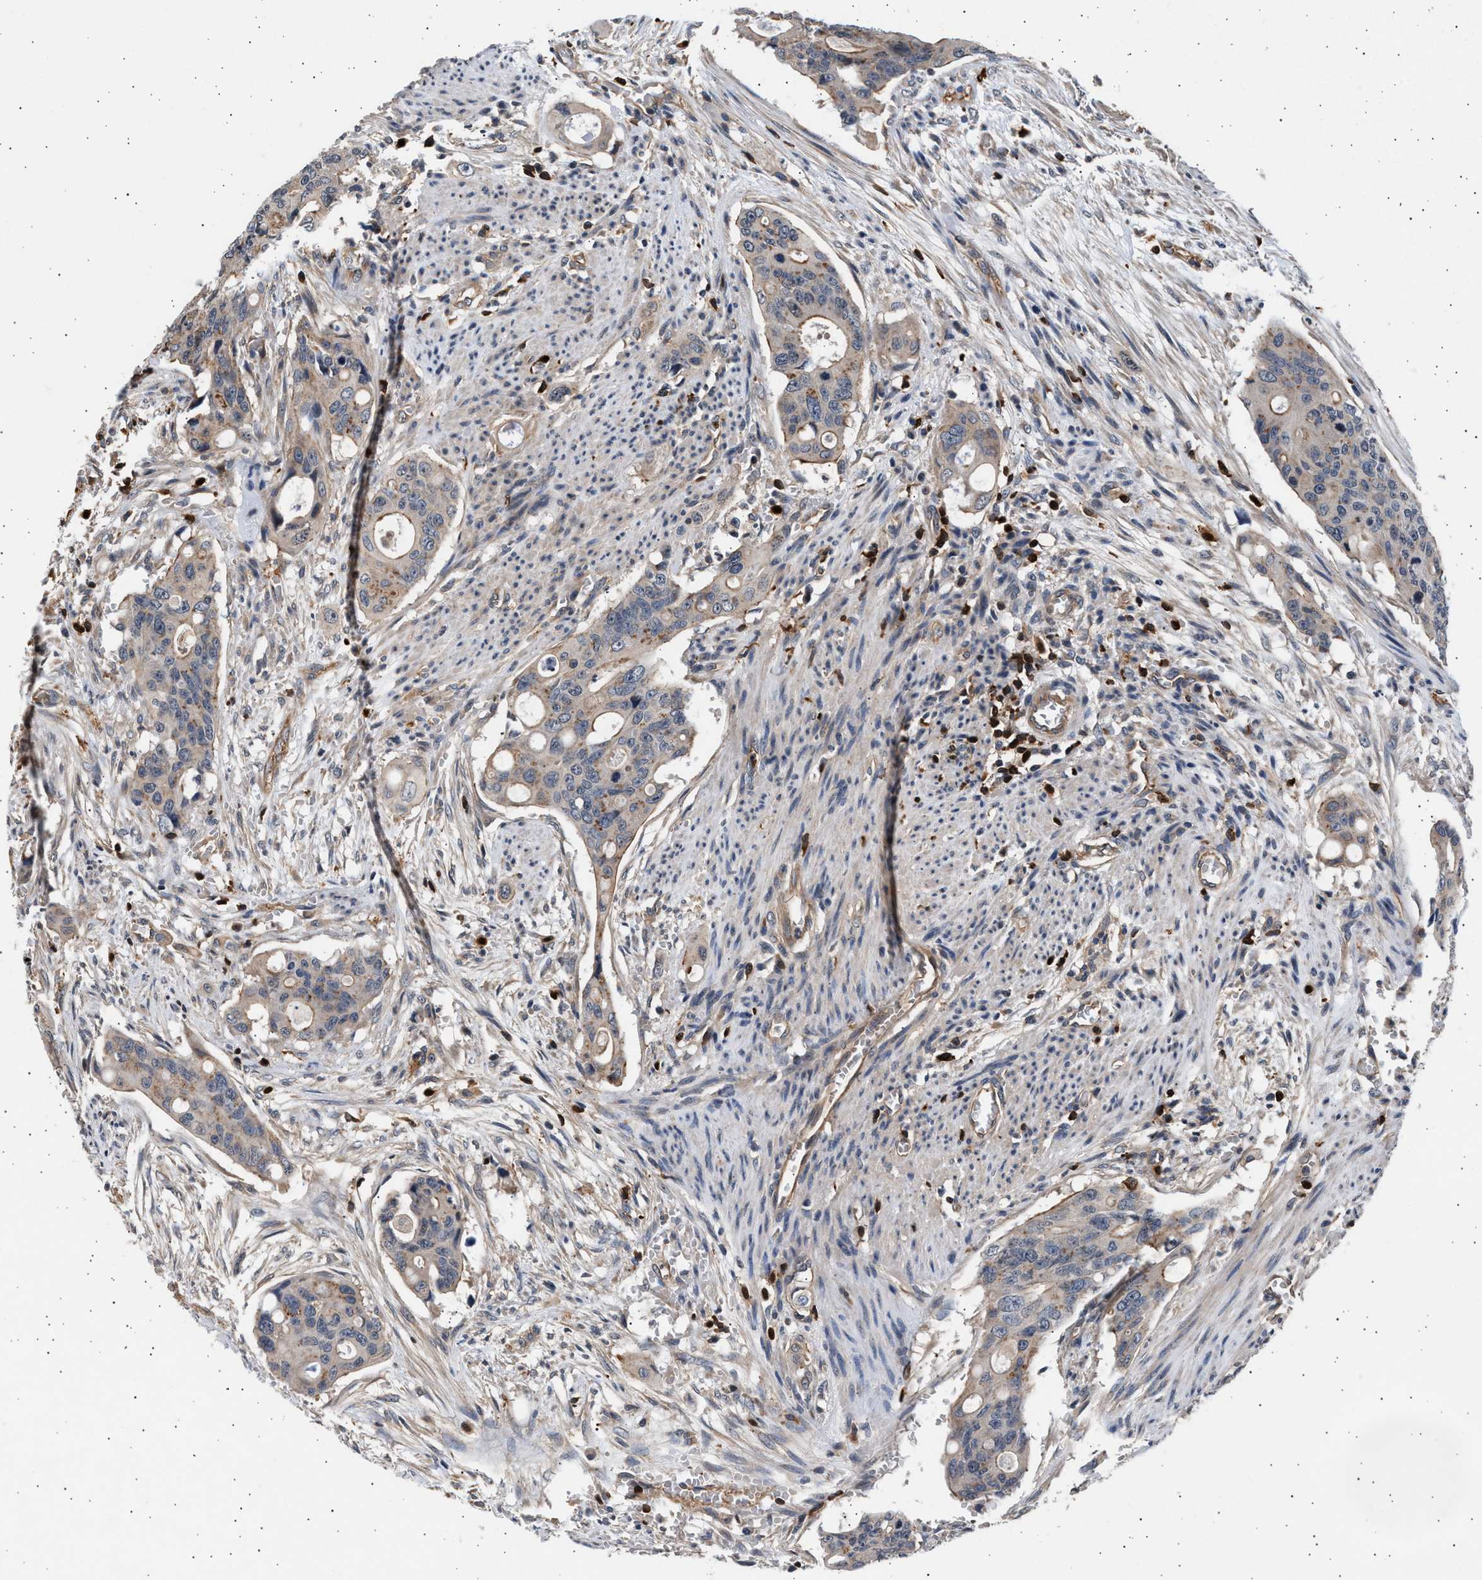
{"staining": {"intensity": "moderate", "quantity": "<25%", "location": "cytoplasmic/membranous"}, "tissue": "colorectal cancer", "cell_type": "Tumor cells", "image_type": "cancer", "snomed": [{"axis": "morphology", "description": "Adenocarcinoma, NOS"}, {"axis": "topography", "description": "Colon"}], "caption": "The image displays a brown stain indicating the presence of a protein in the cytoplasmic/membranous of tumor cells in colorectal cancer.", "gene": "GRAP2", "patient": {"sex": "female", "age": 57}}